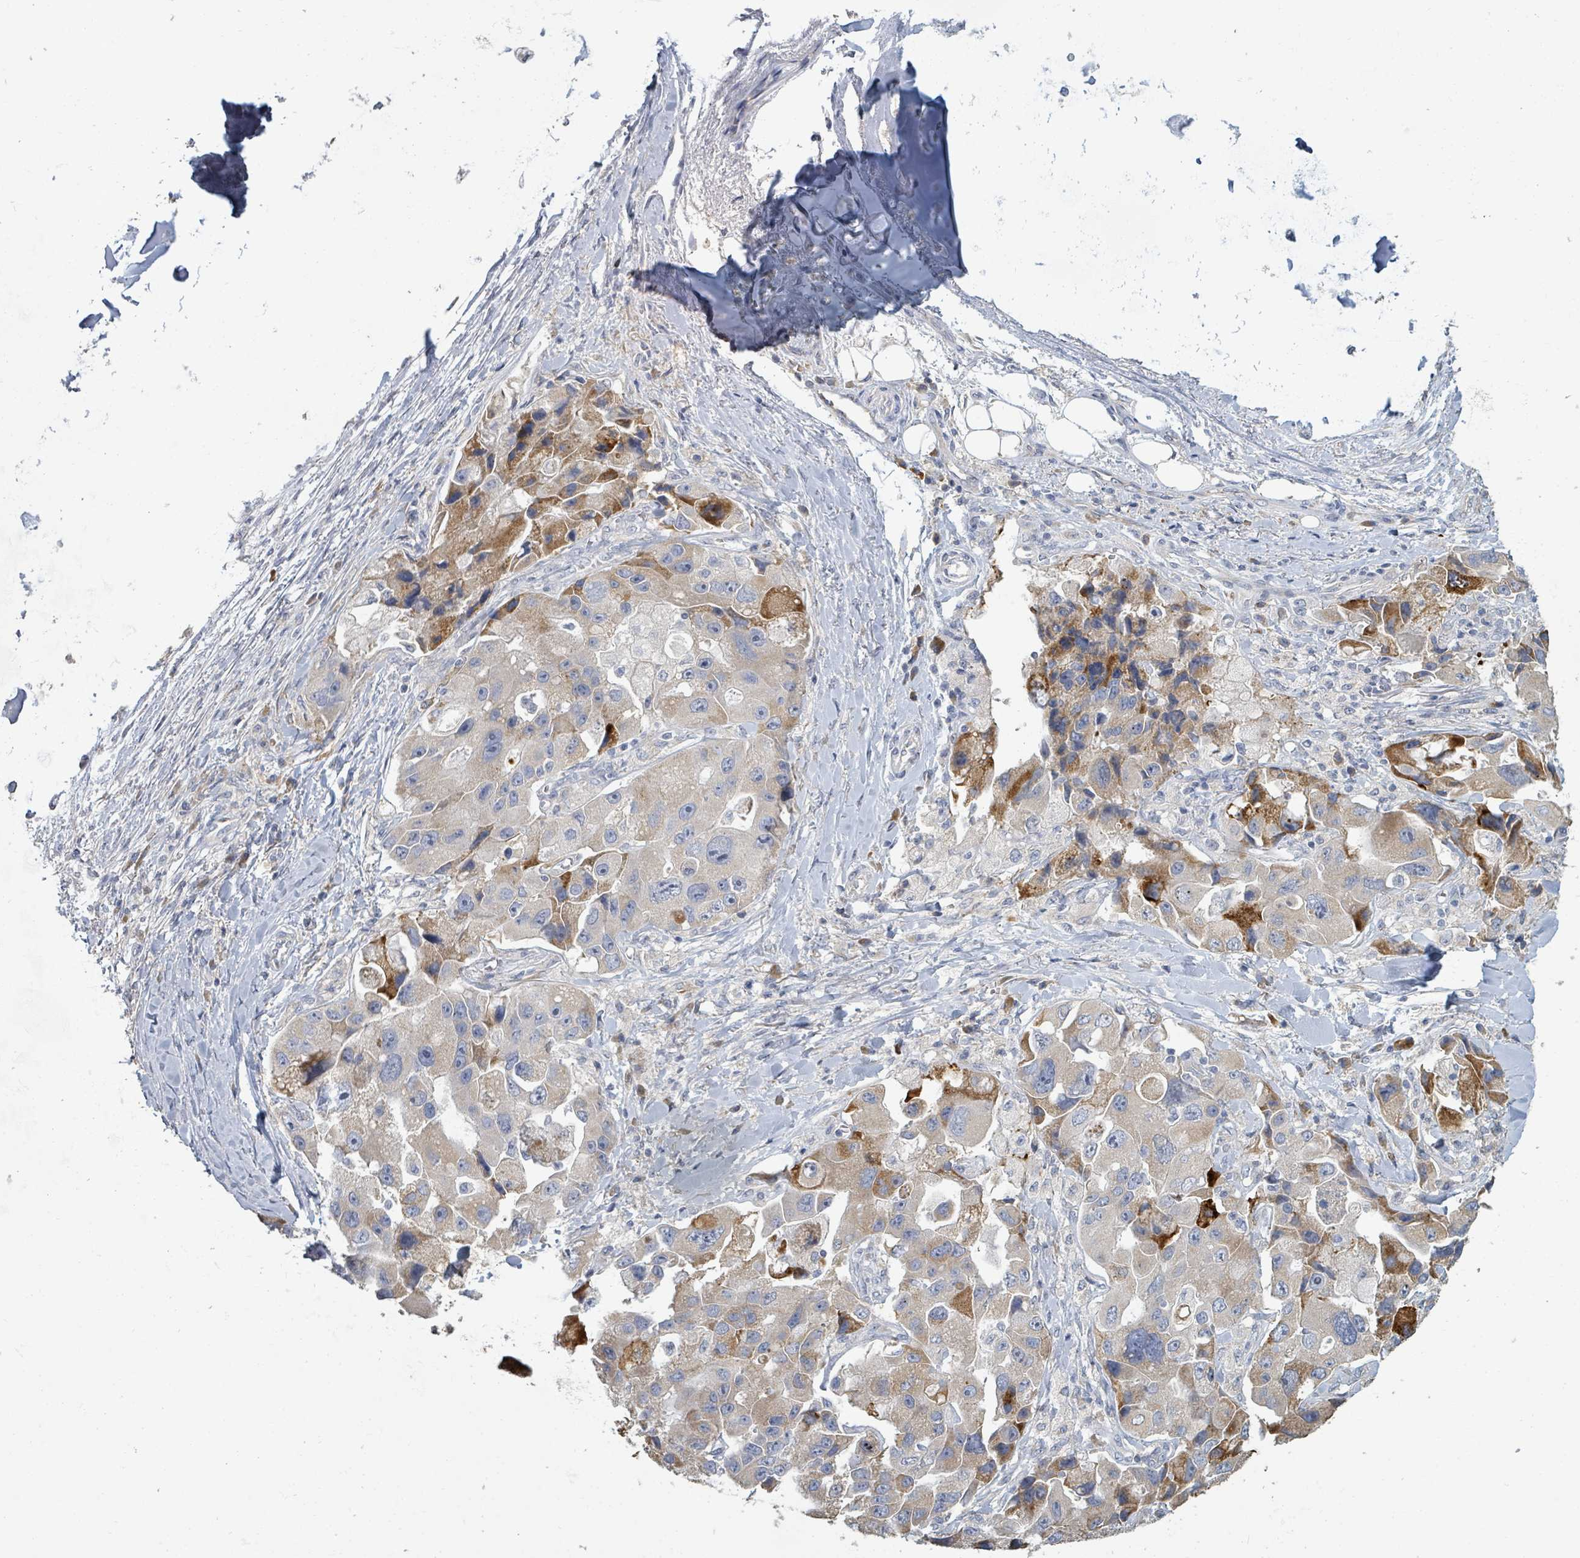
{"staining": {"intensity": "strong", "quantity": "<25%", "location": "cytoplasmic/membranous"}, "tissue": "lung cancer", "cell_type": "Tumor cells", "image_type": "cancer", "snomed": [{"axis": "morphology", "description": "Adenocarcinoma, NOS"}, {"axis": "topography", "description": "Lung"}], "caption": "Immunohistochemical staining of lung cancer (adenocarcinoma) demonstrates strong cytoplasmic/membranous protein staining in about <25% of tumor cells. The staining was performed using DAB to visualize the protein expression in brown, while the nuclei were stained in blue with hematoxylin (Magnification: 20x).", "gene": "KCNS2", "patient": {"sex": "female", "age": 54}}